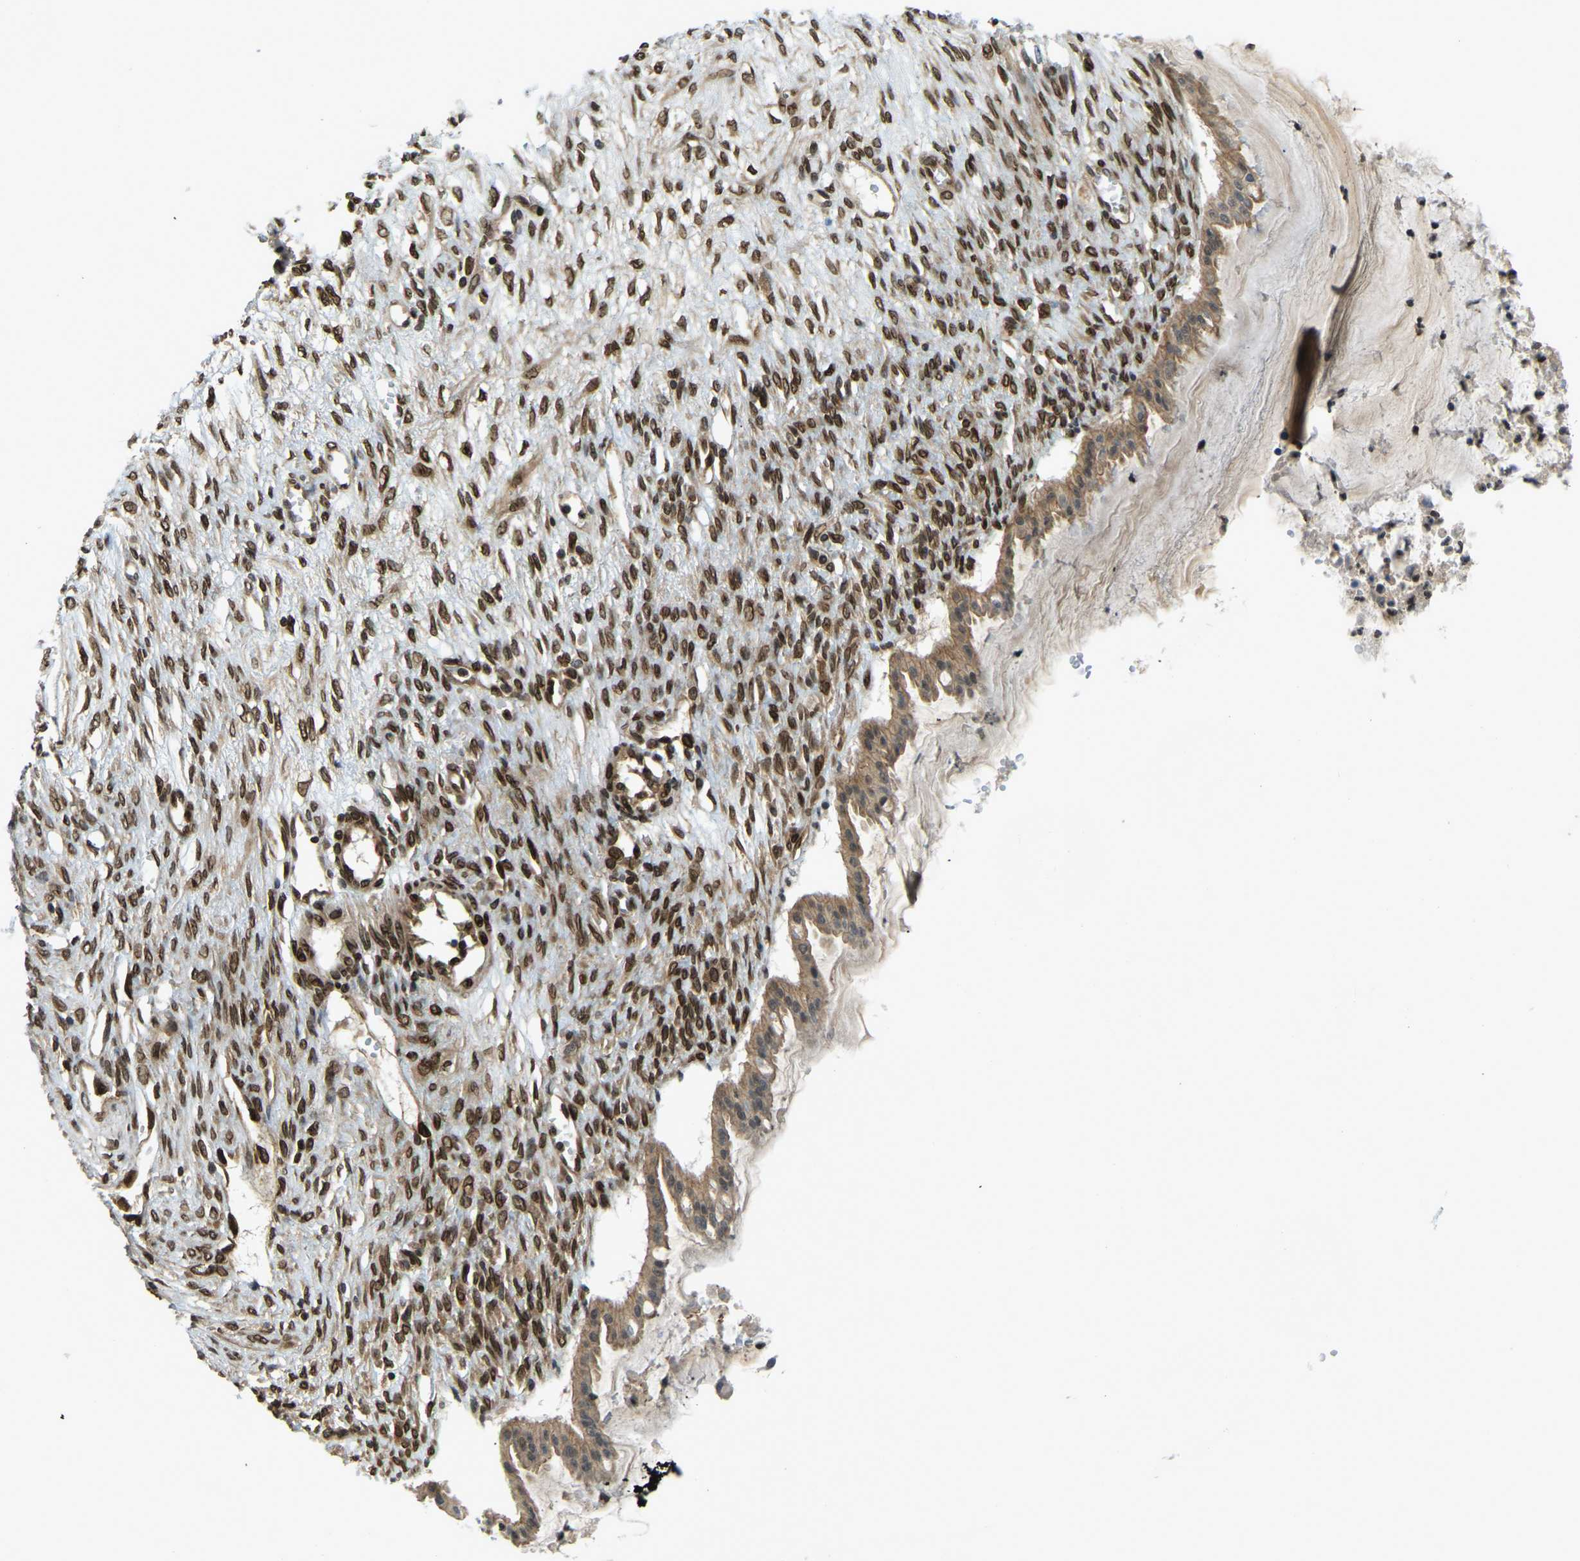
{"staining": {"intensity": "weak", "quantity": ">75%", "location": "cytoplasmic/membranous"}, "tissue": "ovarian cancer", "cell_type": "Tumor cells", "image_type": "cancer", "snomed": [{"axis": "morphology", "description": "Cystadenocarcinoma, mucinous, NOS"}, {"axis": "topography", "description": "Ovary"}], "caption": "A micrograph of ovarian mucinous cystadenocarcinoma stained for a protein shows weak cytoplasmic/membranous brown staining in tumor cells.", "gene": "SYNE1", "patient": {"sex": "female", "age": 73}}